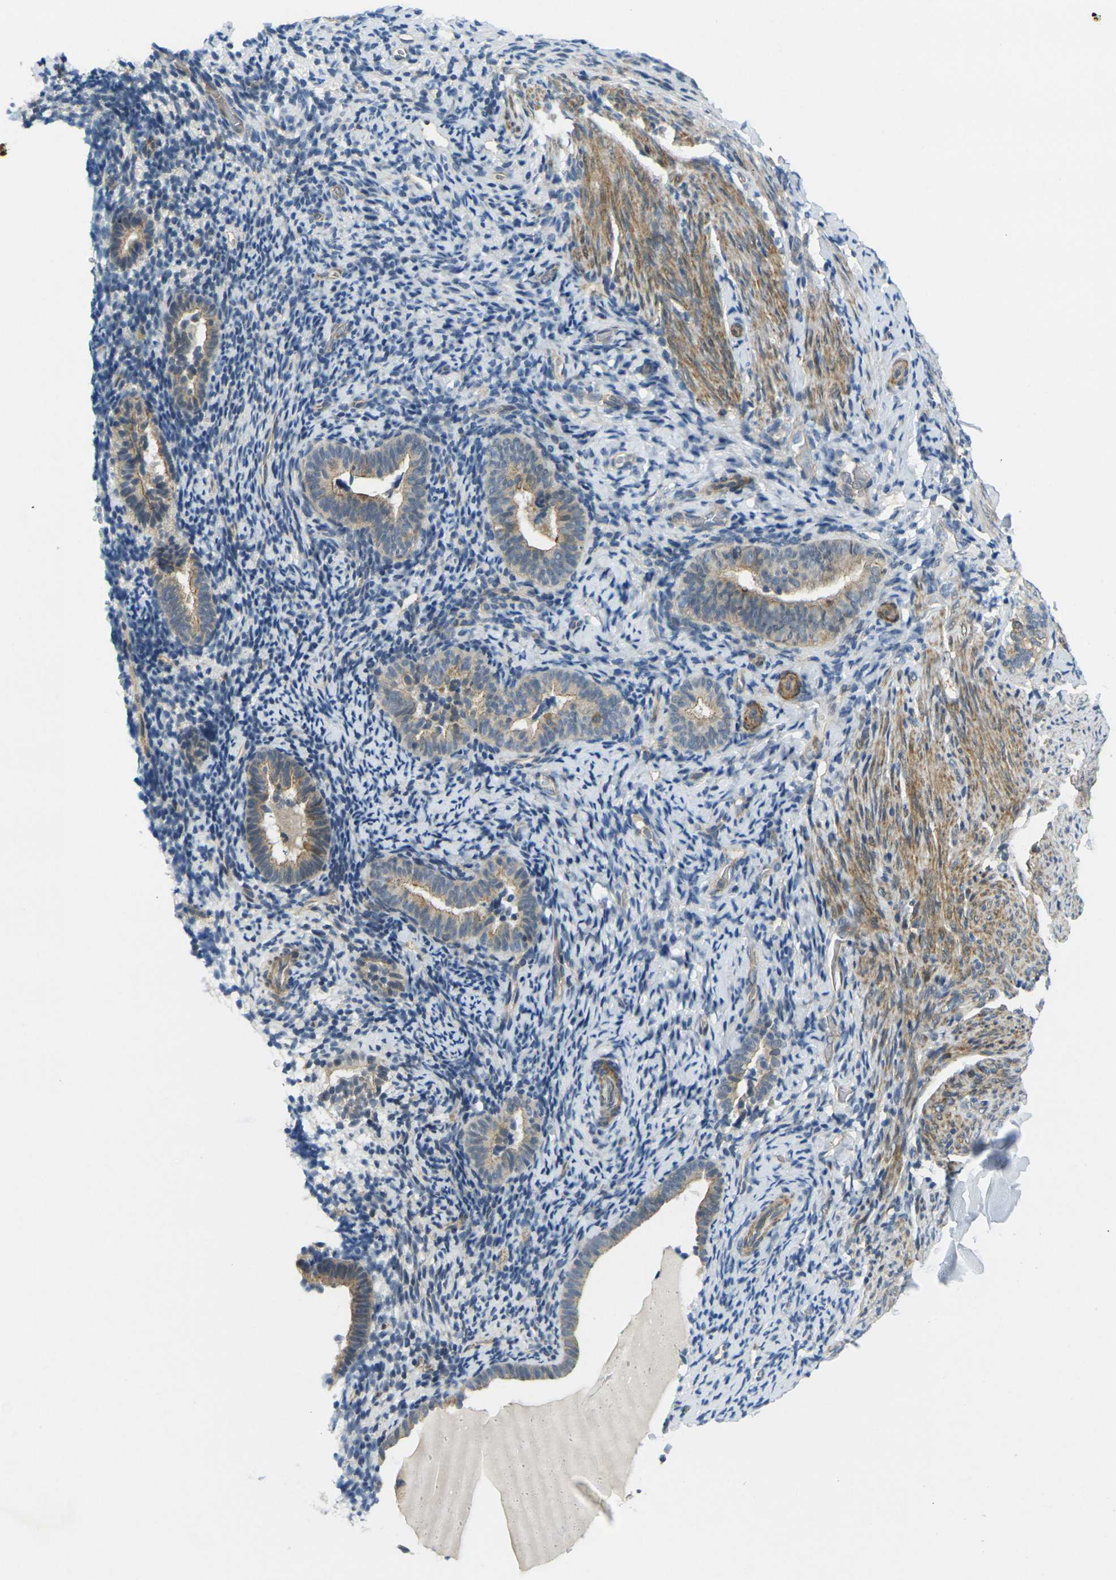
{"staining": {"intensity": "negative", "quantity": "none", "location": "none"}, "tissue": "endometrium", "cell_type": "Cells in endometrial stroma", "image_type": "normal", "snomed": [{"axis": "morphology", "description": "Normal tissue, NOS"}, {"axis": "topography", "description": "Endometrium"}], "caption": "IHC photomicrograph of normal human endometrium stained for a protein (brown), which exhibits no staining in cells in endometrial stroma.", "gene": "KCTD10", "patient": {"sex": "female", "age": 51}}